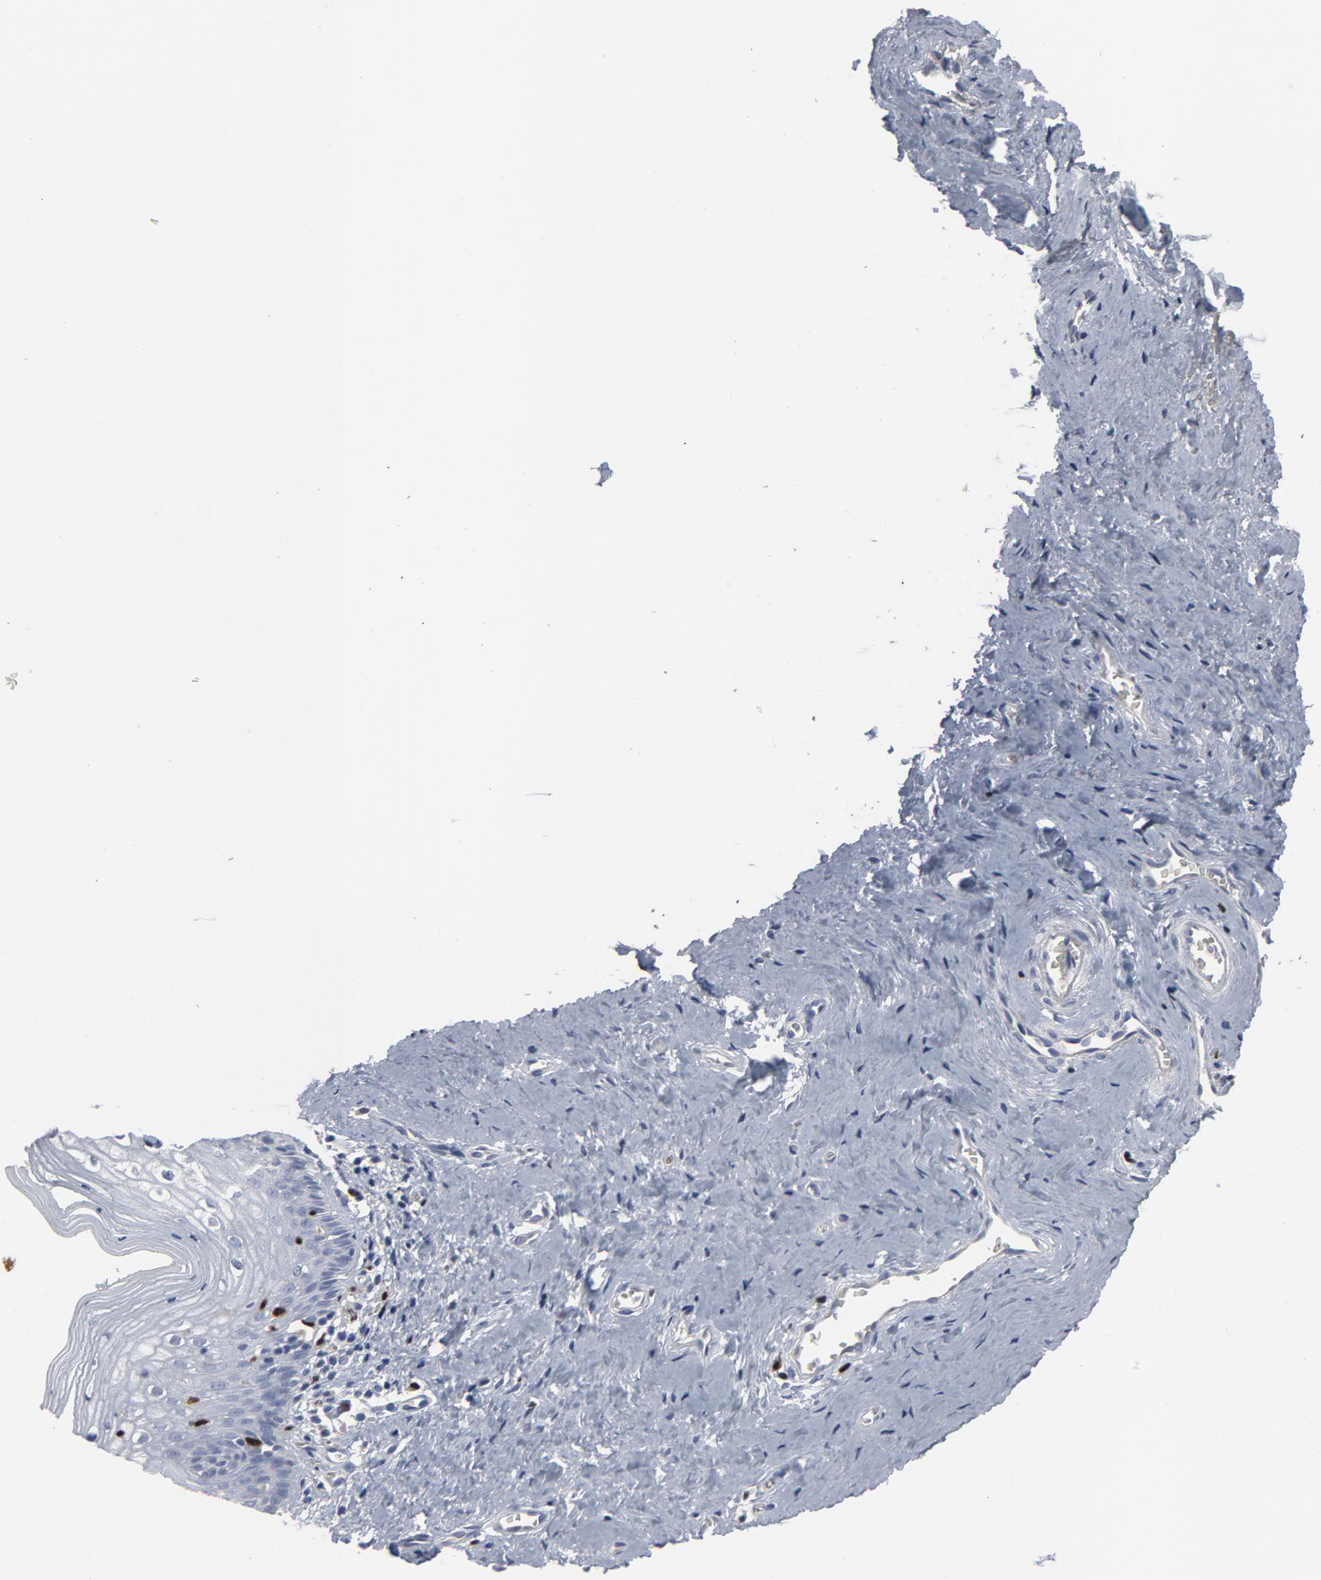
{"staining": {"intensity": "negative", "quantity": "none", "location": "none"}, "tissue": "vagina", "cell_type": "Squamous epithelial cells", "image_type": "normal", "snomed": [{"axis": "morphology", "description": "Normal tissue, NOS"}, {"axis": "topography", "description": "Vagina"}], "caption": "The immunohistochemistry histopathology image has no significant staining in squamous epithelial cells of vagina.", "gene": "SPI1", "patient": {"sex": "female", "age": 46}}